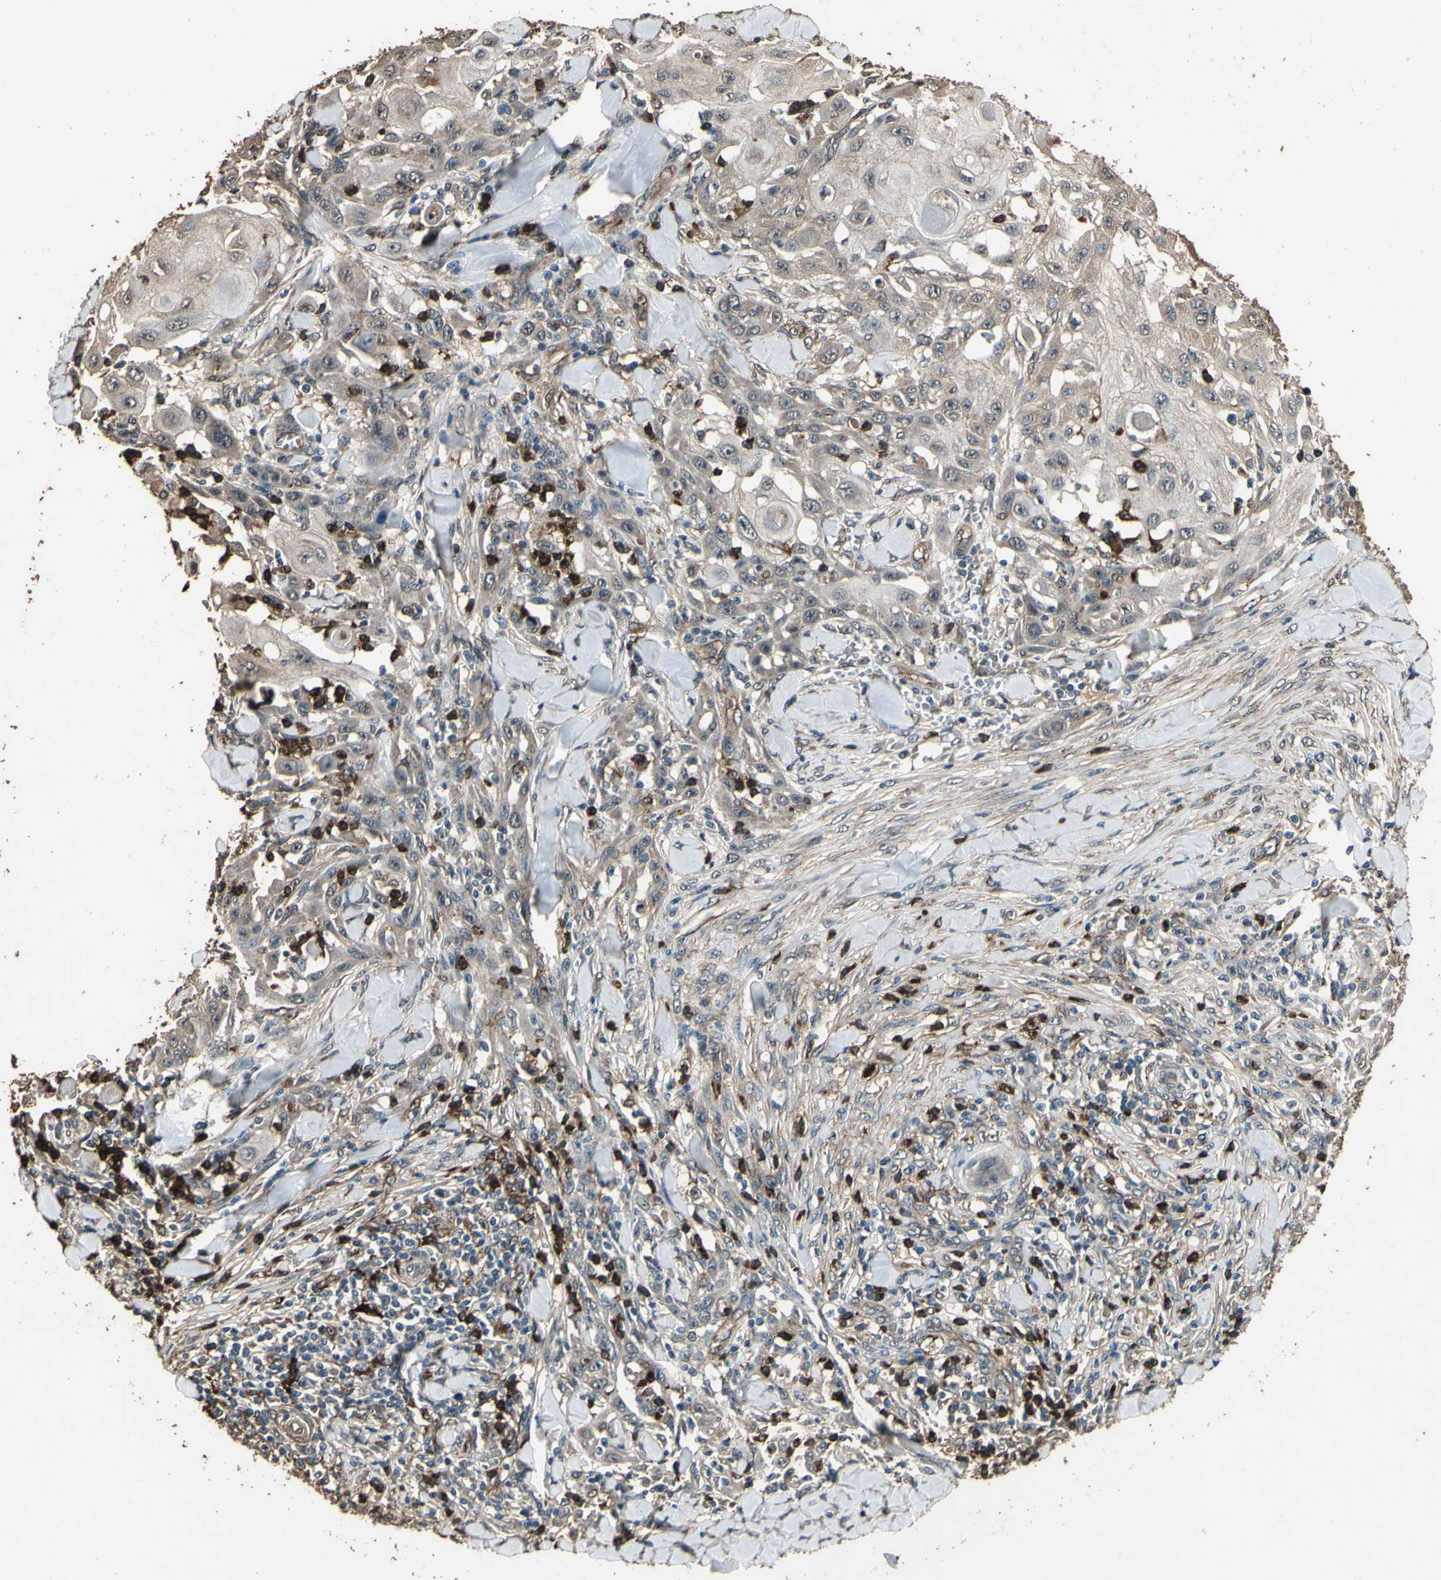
{"staining": {"intensity": "weak", "quantity": ">75%", "location": "cytoplasmic/membranous"}, "tissue": "skin cancer", "cell_type": "Tumor cells", "image_type": "cancer", "snomed": [{"axis": "morphology", "description": "Squamous cell carcinoma, NOS"}, {"axis": "topography", "description": "Skin"}], "caption": "This photomicrograph demonstrates immunohistochemistry staining of human skin squamous cell carcinoma, with low weak cytoplasmic/membranous staining in about >75% of tumor cells.", "gene": "TSPO", "patient": {"sex": "male", "age": 24}}